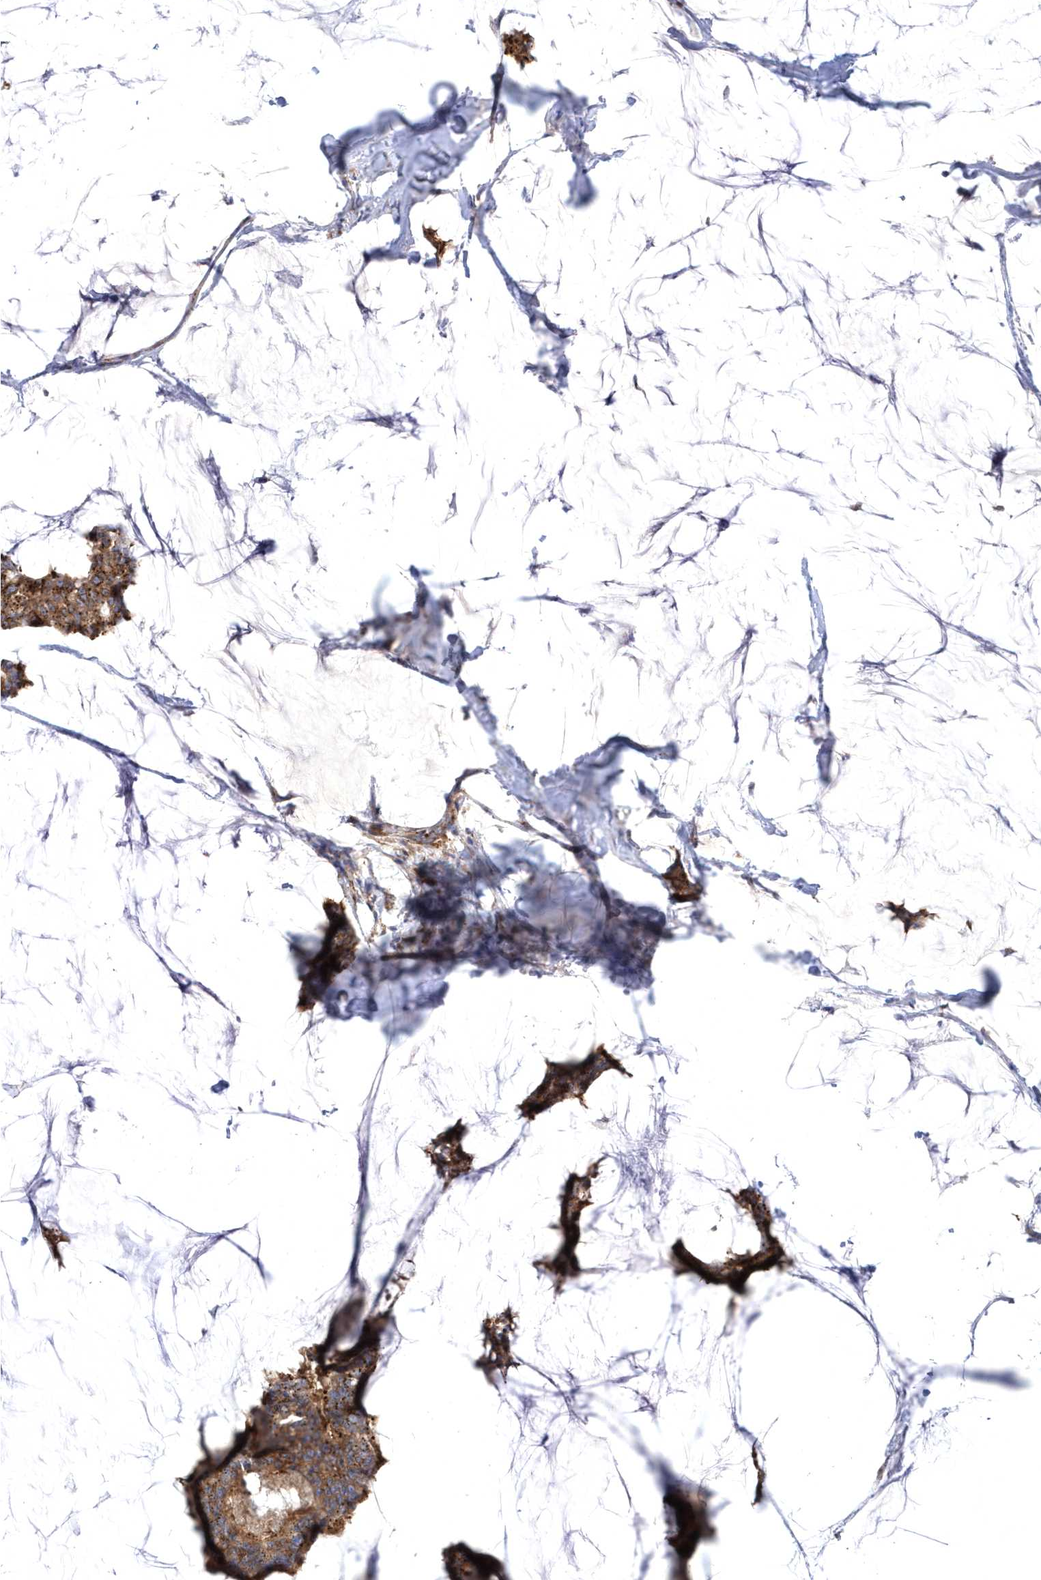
{"staining": {"intensity": "moderate", "quantity": ">75%", "location": "cytoplasmic/membranous"}, "tissue": "breast cancer", "cell_type": "Tumor cells", "image_type": "cancer", "snomed": [{"axis": "morphology", "description": "Duct carcinoma"}, {"axis": "topography", "description": "Breast"}], "caption": "Breast cancer (invasive ductal carcinoma) was stained to show a protein in brown. There is medium levels of moderate cytoplasmic/membranous positivity in approximately >75% of tumor cells.", "gene": "COPB2", "patient": {"sex": "female", "age": 93}}